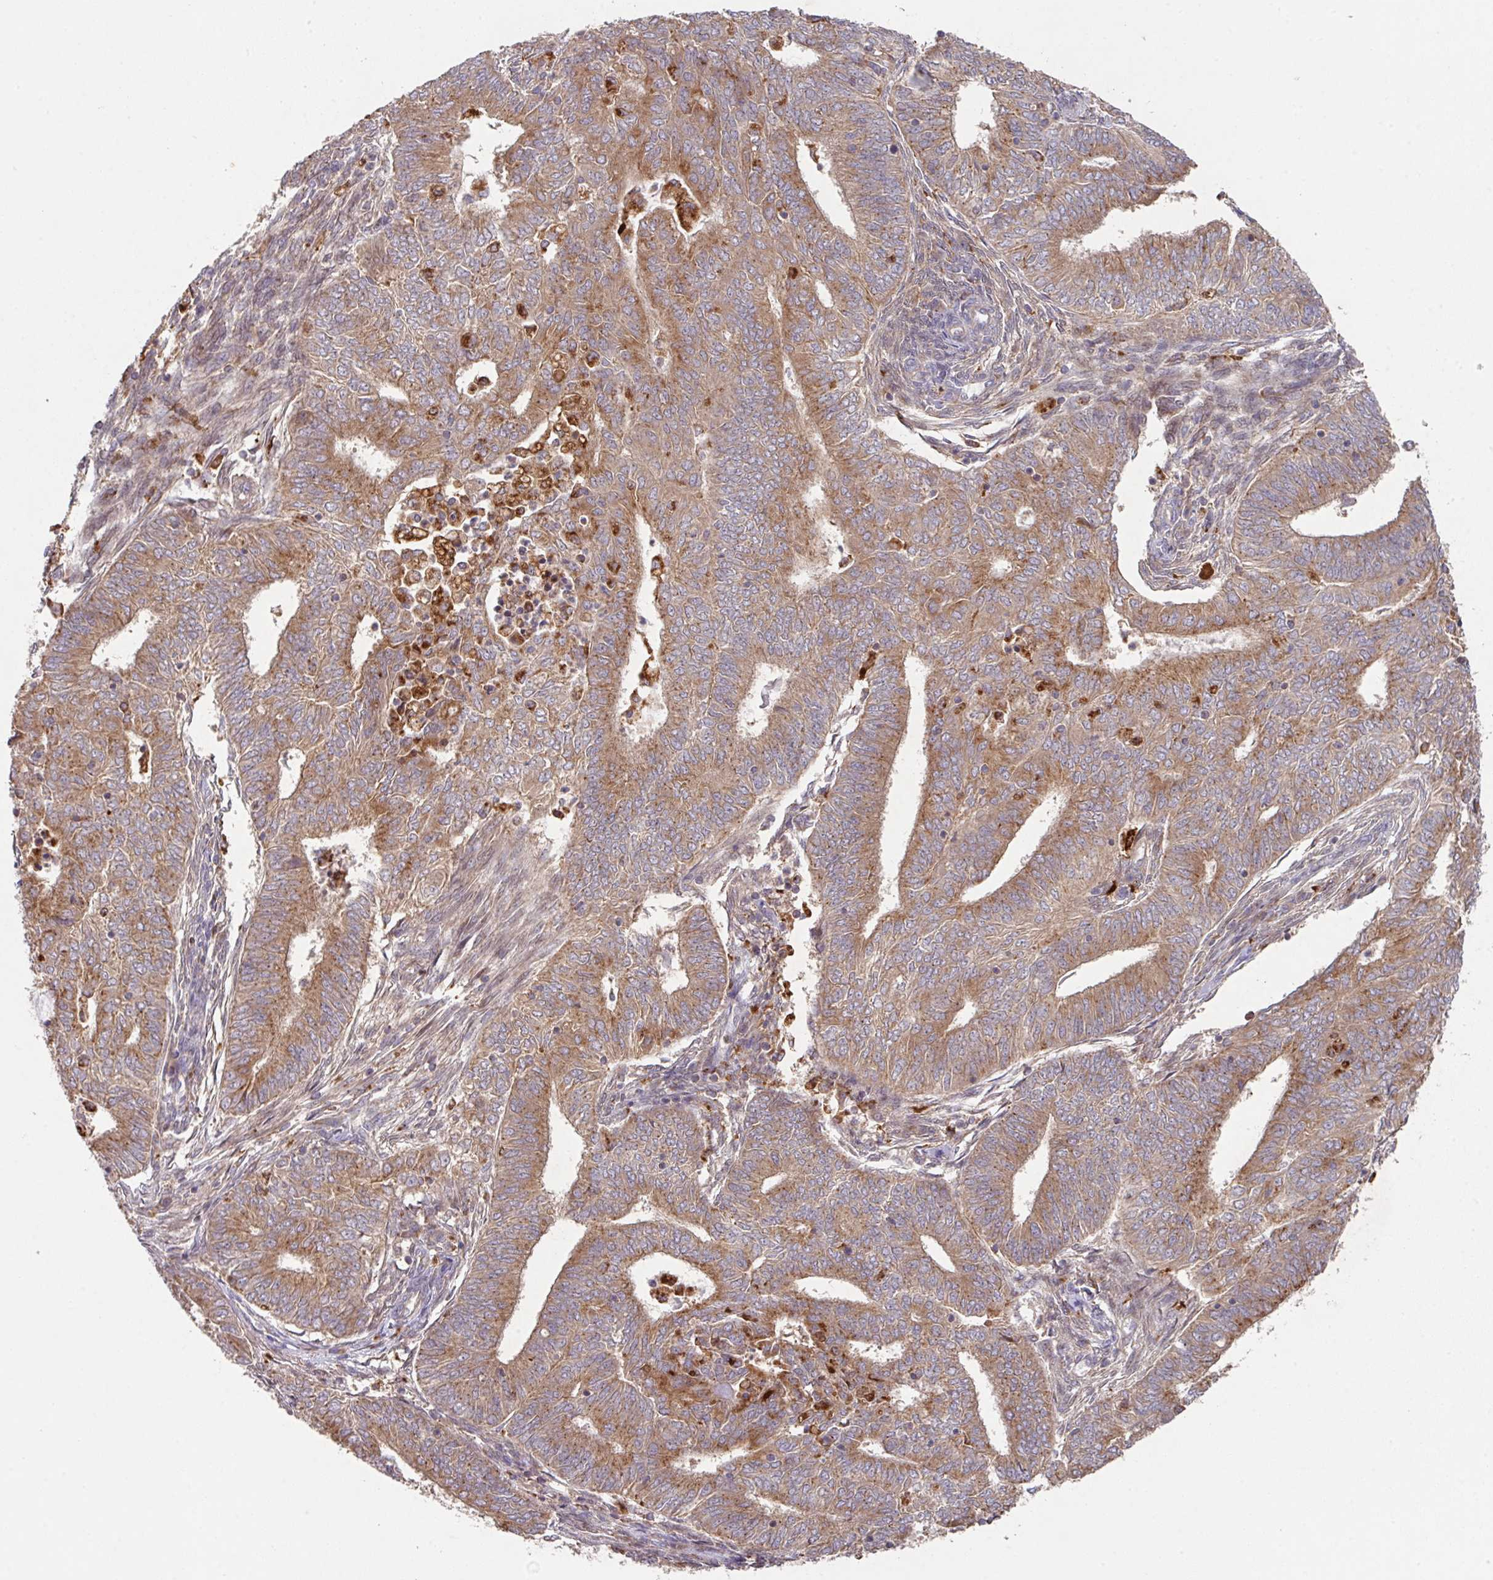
{"staining": {"intensity": "moderate", "quantity": ">75%", "location": "cytoplasmic/membranous"}, "tissue": "endometrial cancer", "cell_type": "Tumor cells", "image_type": "cancer", "snomed": [{"axis": "morphology", "description": "Adenocarcinoma, NOS"}, {"axis": "topography", "description": "Endometrium"}], "caption": "Moderate cytoplasmic/membranous staining for a protein is appreciated in approximately >75% of tumor cells of endometrial adenocarcinoma using IHC.", "gene": "TRIM14", "patient": {"sex": "female", "age": 62}}